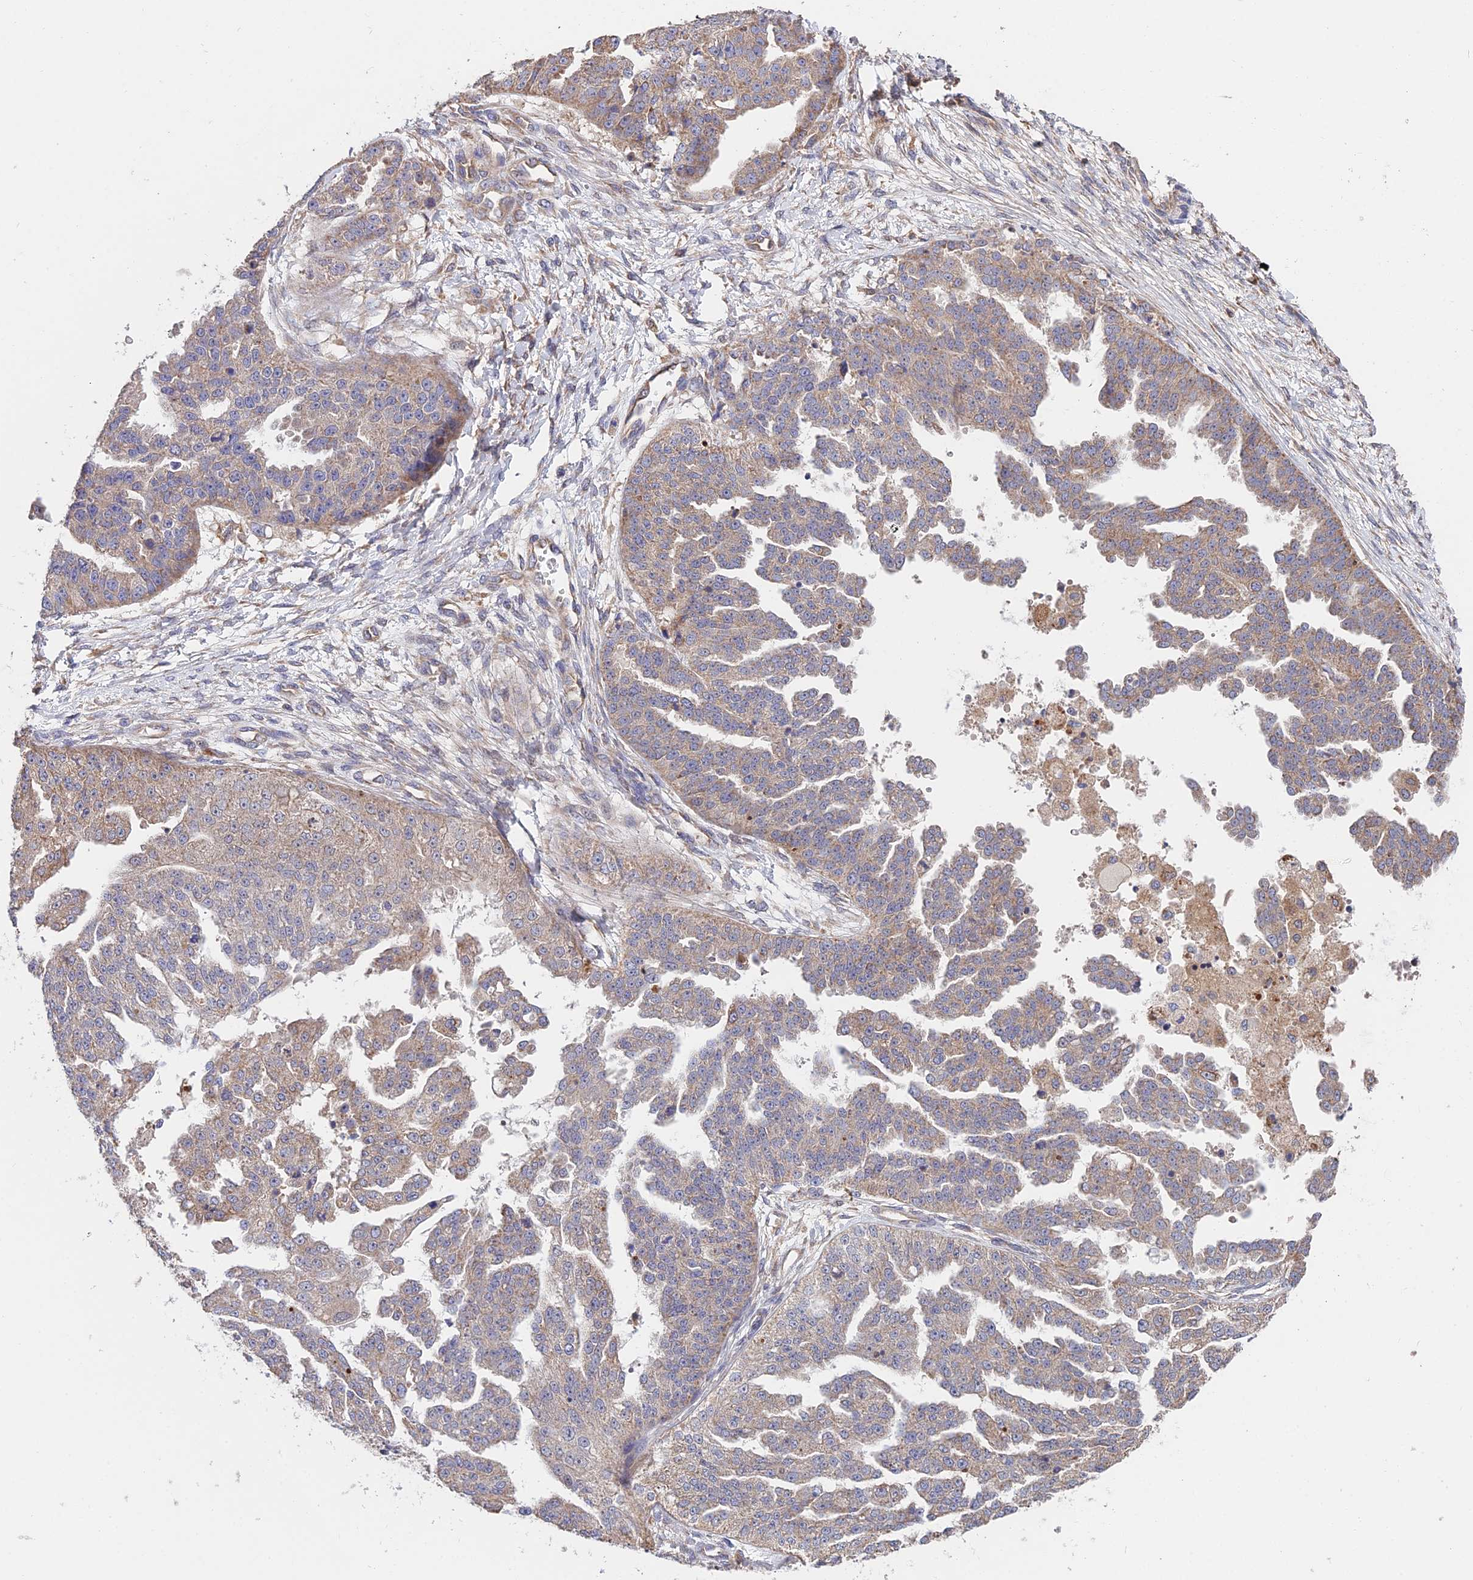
{"staining": {"intensity": "weak", "quantity": "25%-75%", "location": "cytoplasmic/membranous"}, "tissue": "ovarian cancer", "cell_type": "Tumor cells", "image_type": "cancer", "snomed": [{"axis": "morphology", "description": "Cystadenocarcinoma, serous, NOS"}, {"axis": "topography", "description": "Ovary"}], "caption": "Weak cytoplasmic/membranous protein positivity is present in about 25%-75% of tumor cells in ovarian serous cystadenocarcinoma.", "gene": "CDC37L1", "patient": {"sex": "female", "age": 58}}